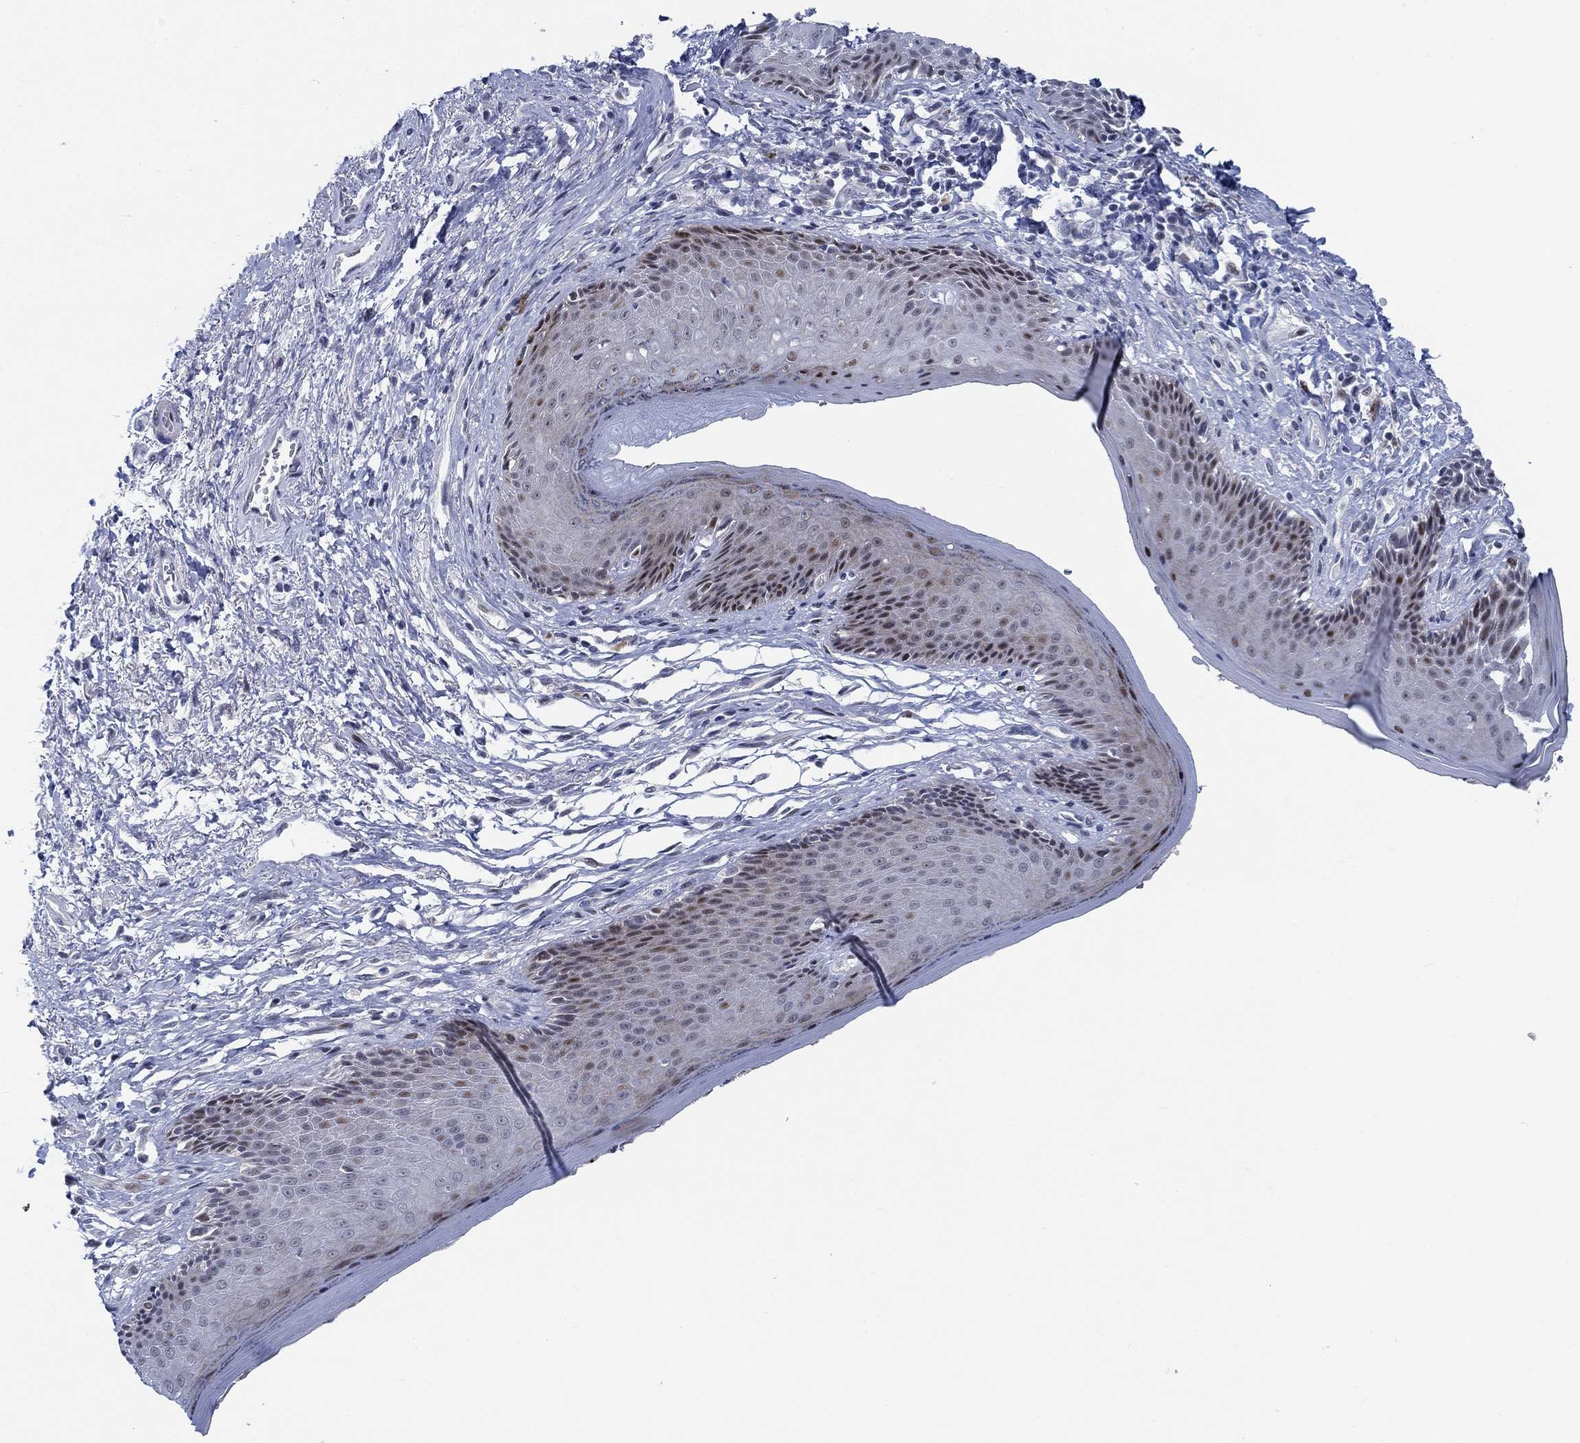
{"staining": {"intensity": "moderate", "quantity": "<25%", "location": "nuclear"}, "tissue": "skin", "cell_type": "Epidermal cells", "image_type": "normal", "snomed": [{"axis": "morphology", "description": "Normal tissue, NOS"}, {"axis": "morphology", "description": "Adenocarcinoma, NOS"}, {"axis": "topography", "description": "Rectum"}, {"axis": "topography", "description": "Anal"}], "caption": "This is a histology image of immunohistochemistry (IHC) staining of unremarkable skin, which shows moderate expression in the nuclear of epidermal cells.", "gene": "NEU3", "patient": {"sex": "female", "age": 68}}